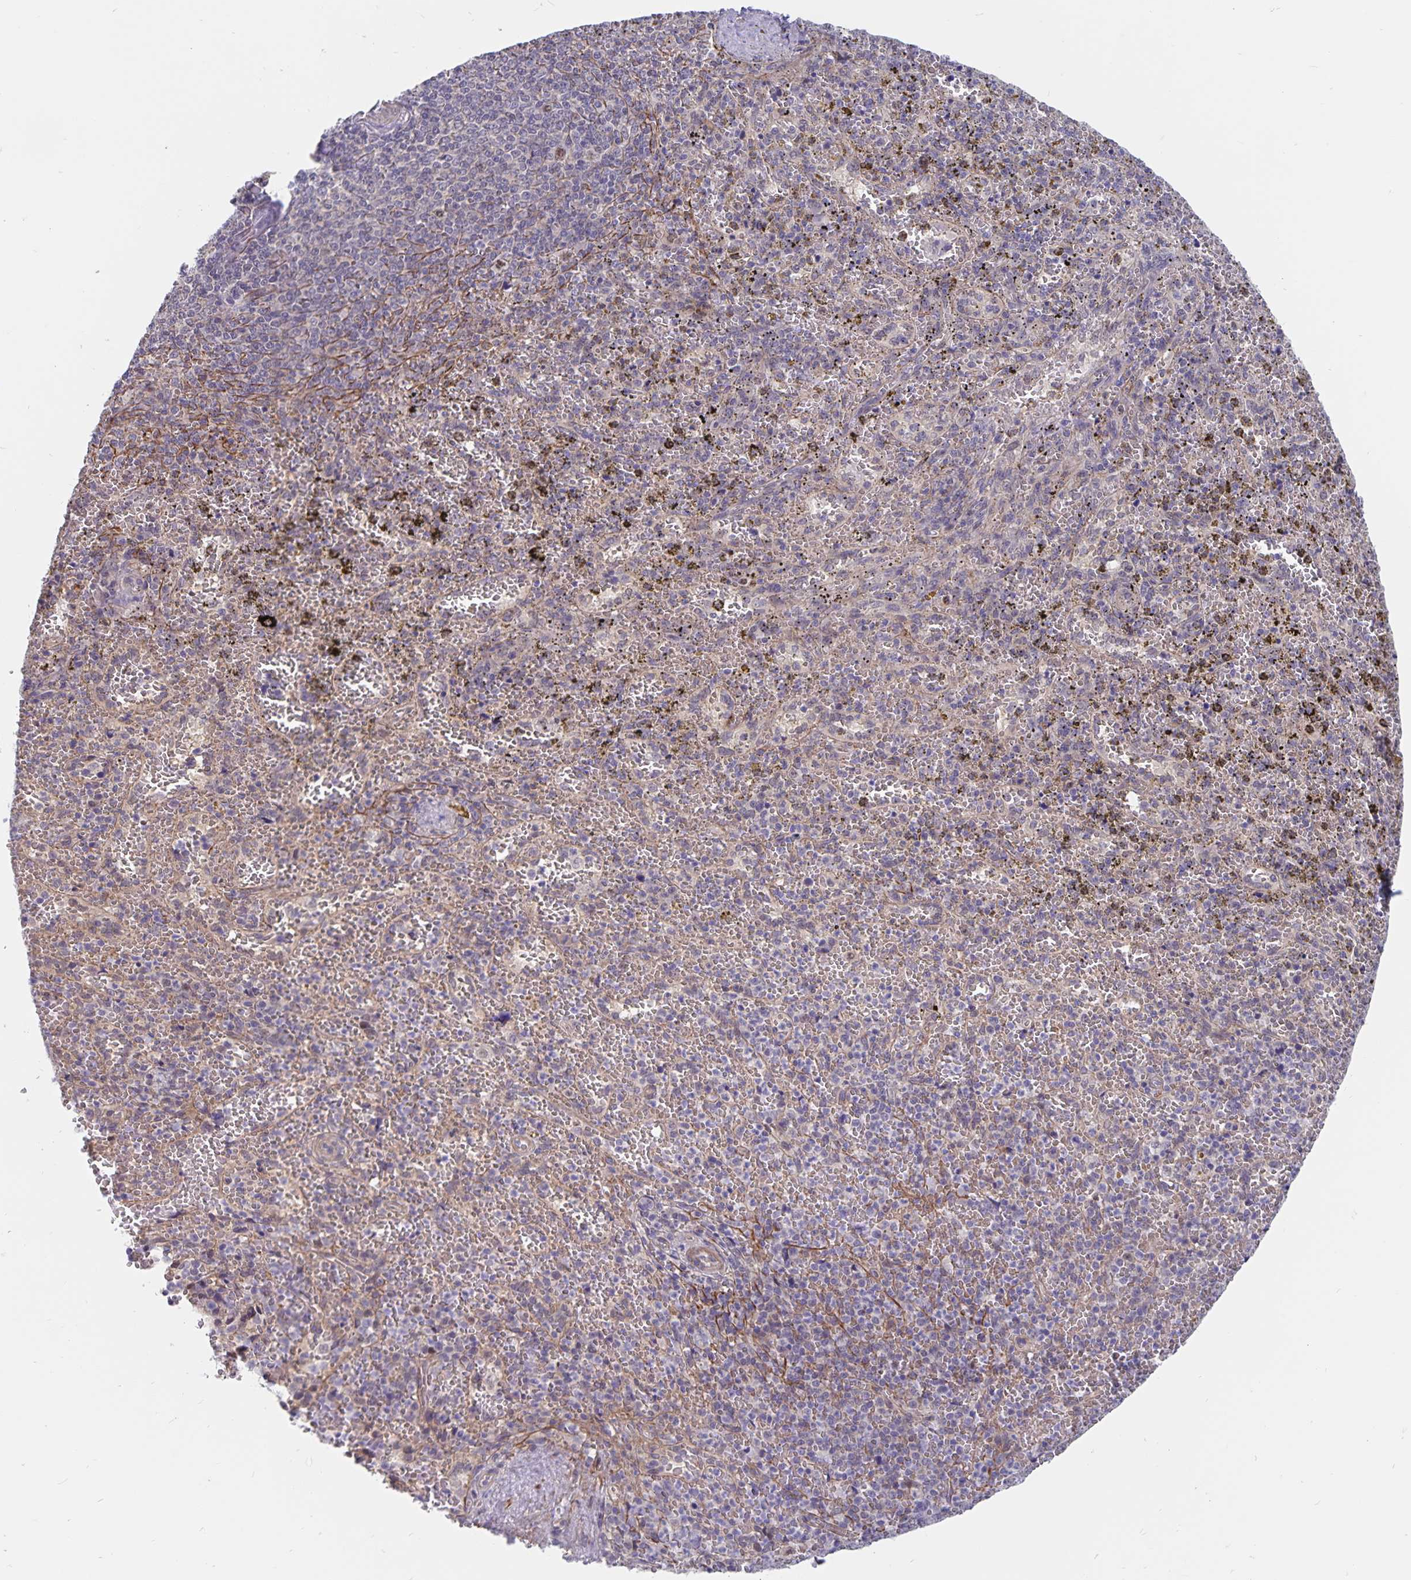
{"staining": {"intensity": "negative", "quantity": "none", "location": "none"}, "tissue": "spleen", "cell_type": "Cells in red pulp", "image_type": "normal", "snomed": [{"axis": "morphology", "description": "Normal tissue, NOS"}, {"axis": "topography", "description": "Spleen"}], "caption": "Immunohistochemistry (IHC) of normal human spleen reveals no staining in cells in red pulp.", "gene": "BAG6", "patient": {"sex": "female", "age": 50}}